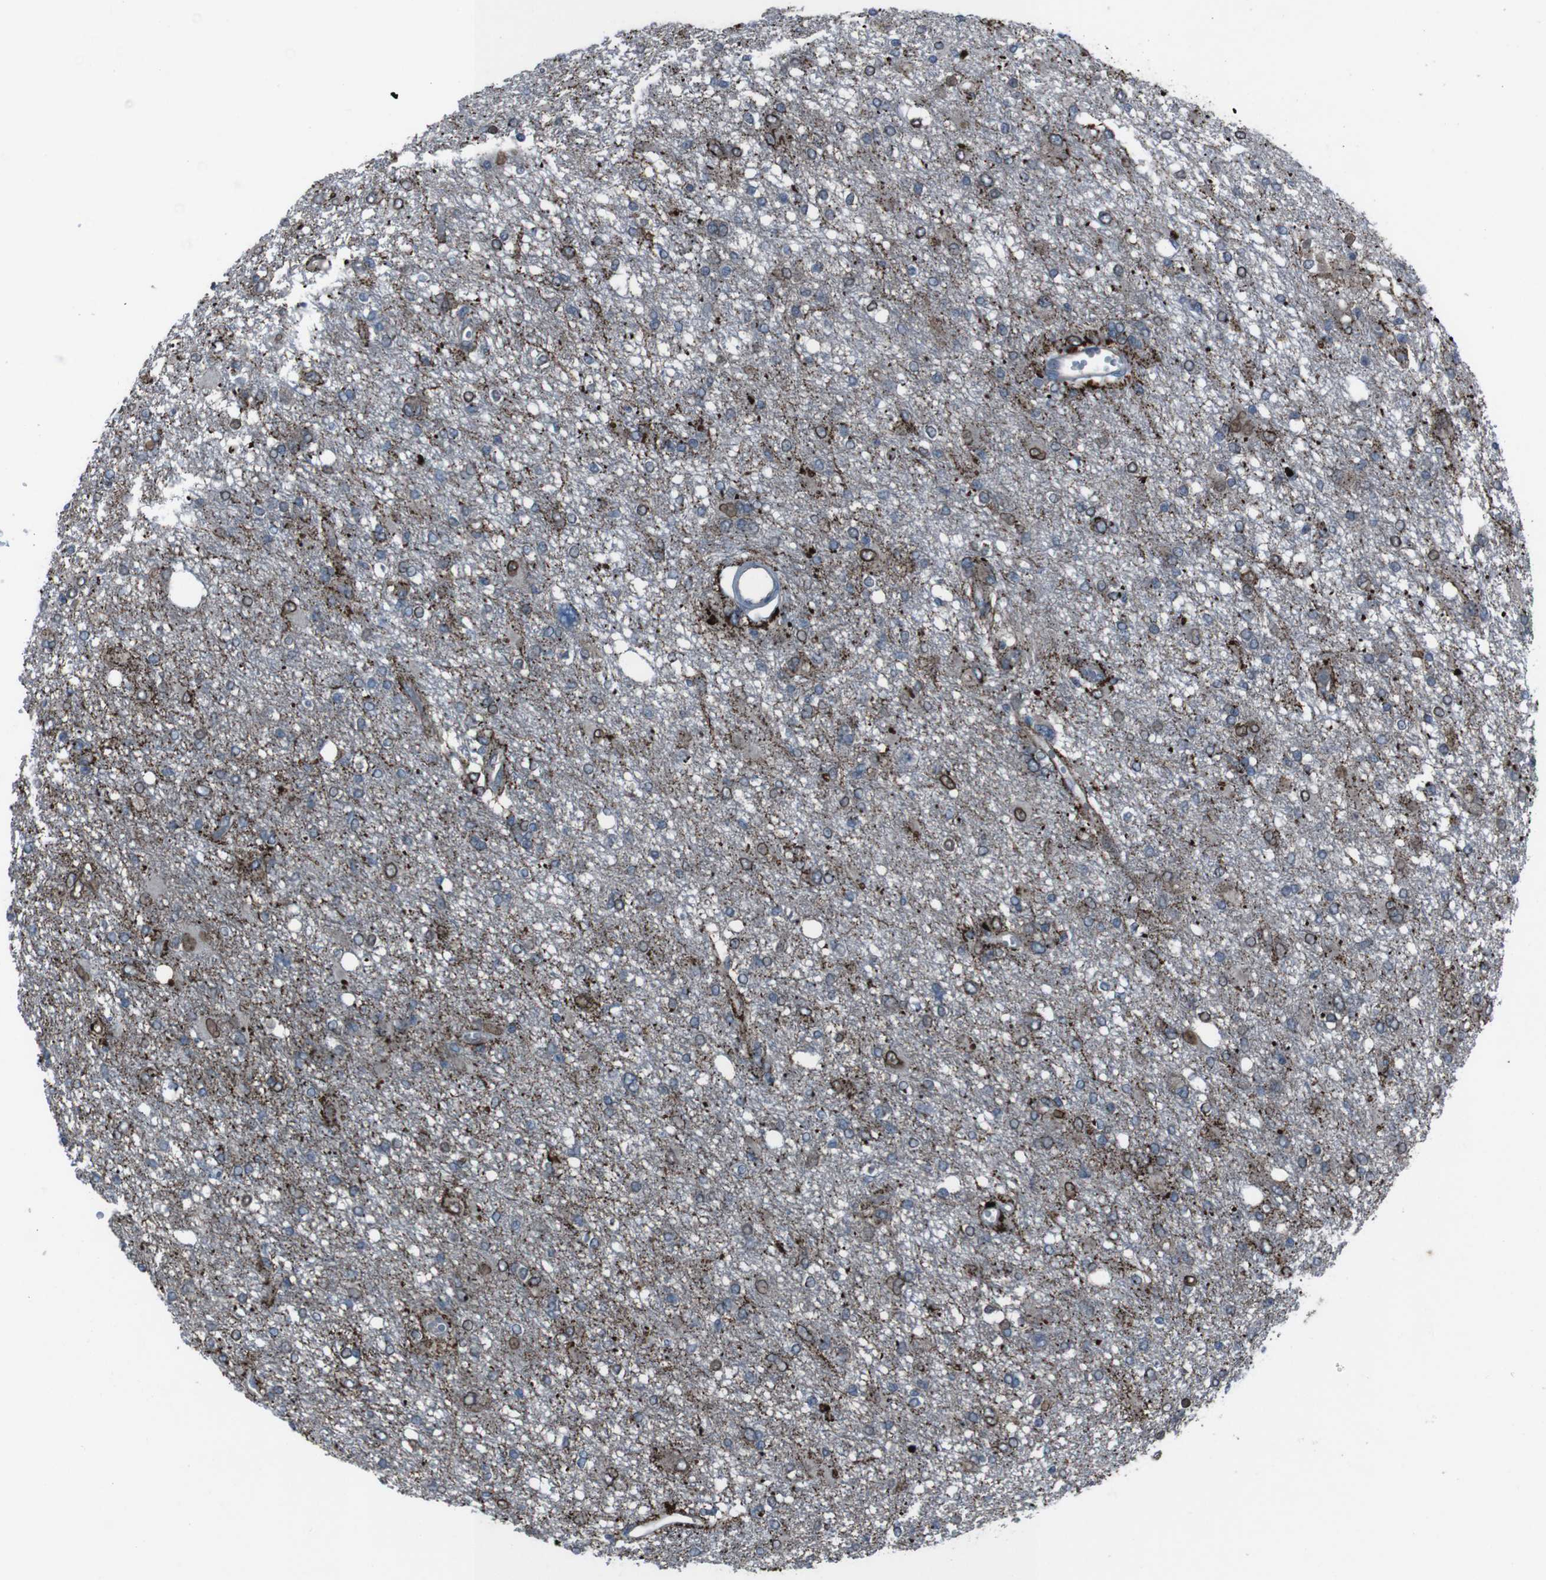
{"staining": {"intensity": "strong", "quantity": "25%-75%", "location": "cytoplasmic/membranous,nuclear"}, "tissue": "glioma", "cell_type": "Tumor cells", "image_type": "cancer", "snomed": [{"axis": "morphology", "description": "Glioma, malignant, High grade"}, {"axis": "topography", "description": "Brain"}], "caption": "An IHC histopathology image of tumor tissue is shown. Protein staining in brown shows strong cytoplasmic/membranous and nuclear positivity in high-grade glioma (malignant) within tumor cells.", "gene": "EFNA5", "patient": {"sex": "female", "age": 59}}